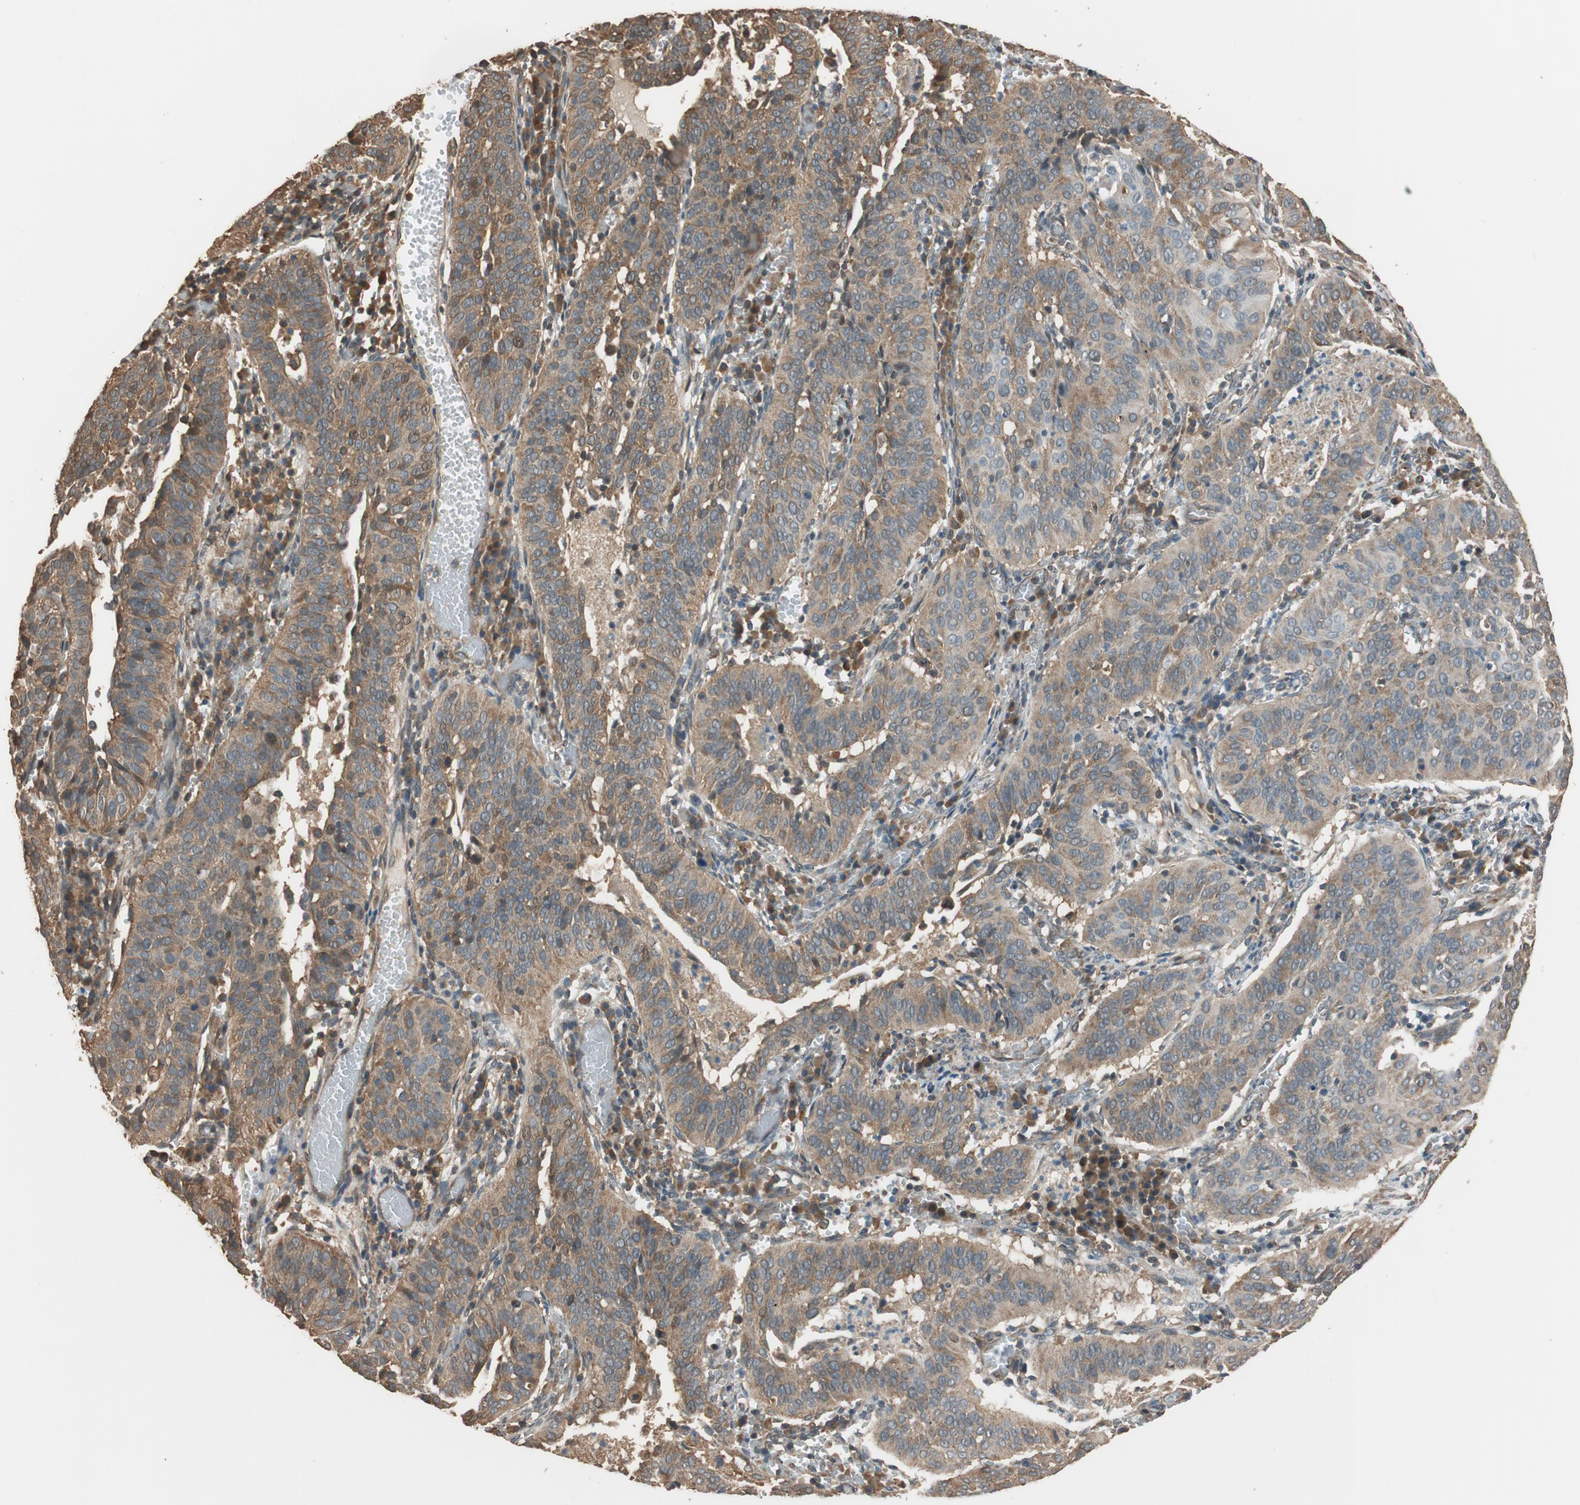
{"staining": {"intensity": "moderate", "quantity": ">75%", "location": "cytoplasmic/membranous"}, "tissue": "cervical cancer", "cell_type": "Tumor cells", "image_type": "cancer", "snomed": [{"axis": "morphology", "description": "Squamous cell carcinoma, NOS"}, {"axis": "topography", "description": "Cervix"}], "caption": "Squamous cell carcinoma (cervical) tissue demonstrates moderate cytoplasmic/membranous positivity in about >75% of tumor cells (brown staining indicates protein expression, while blue staining denotes nuclei).", "gene": "MST1R", "patient": {"sex": "female", "age": 39}}